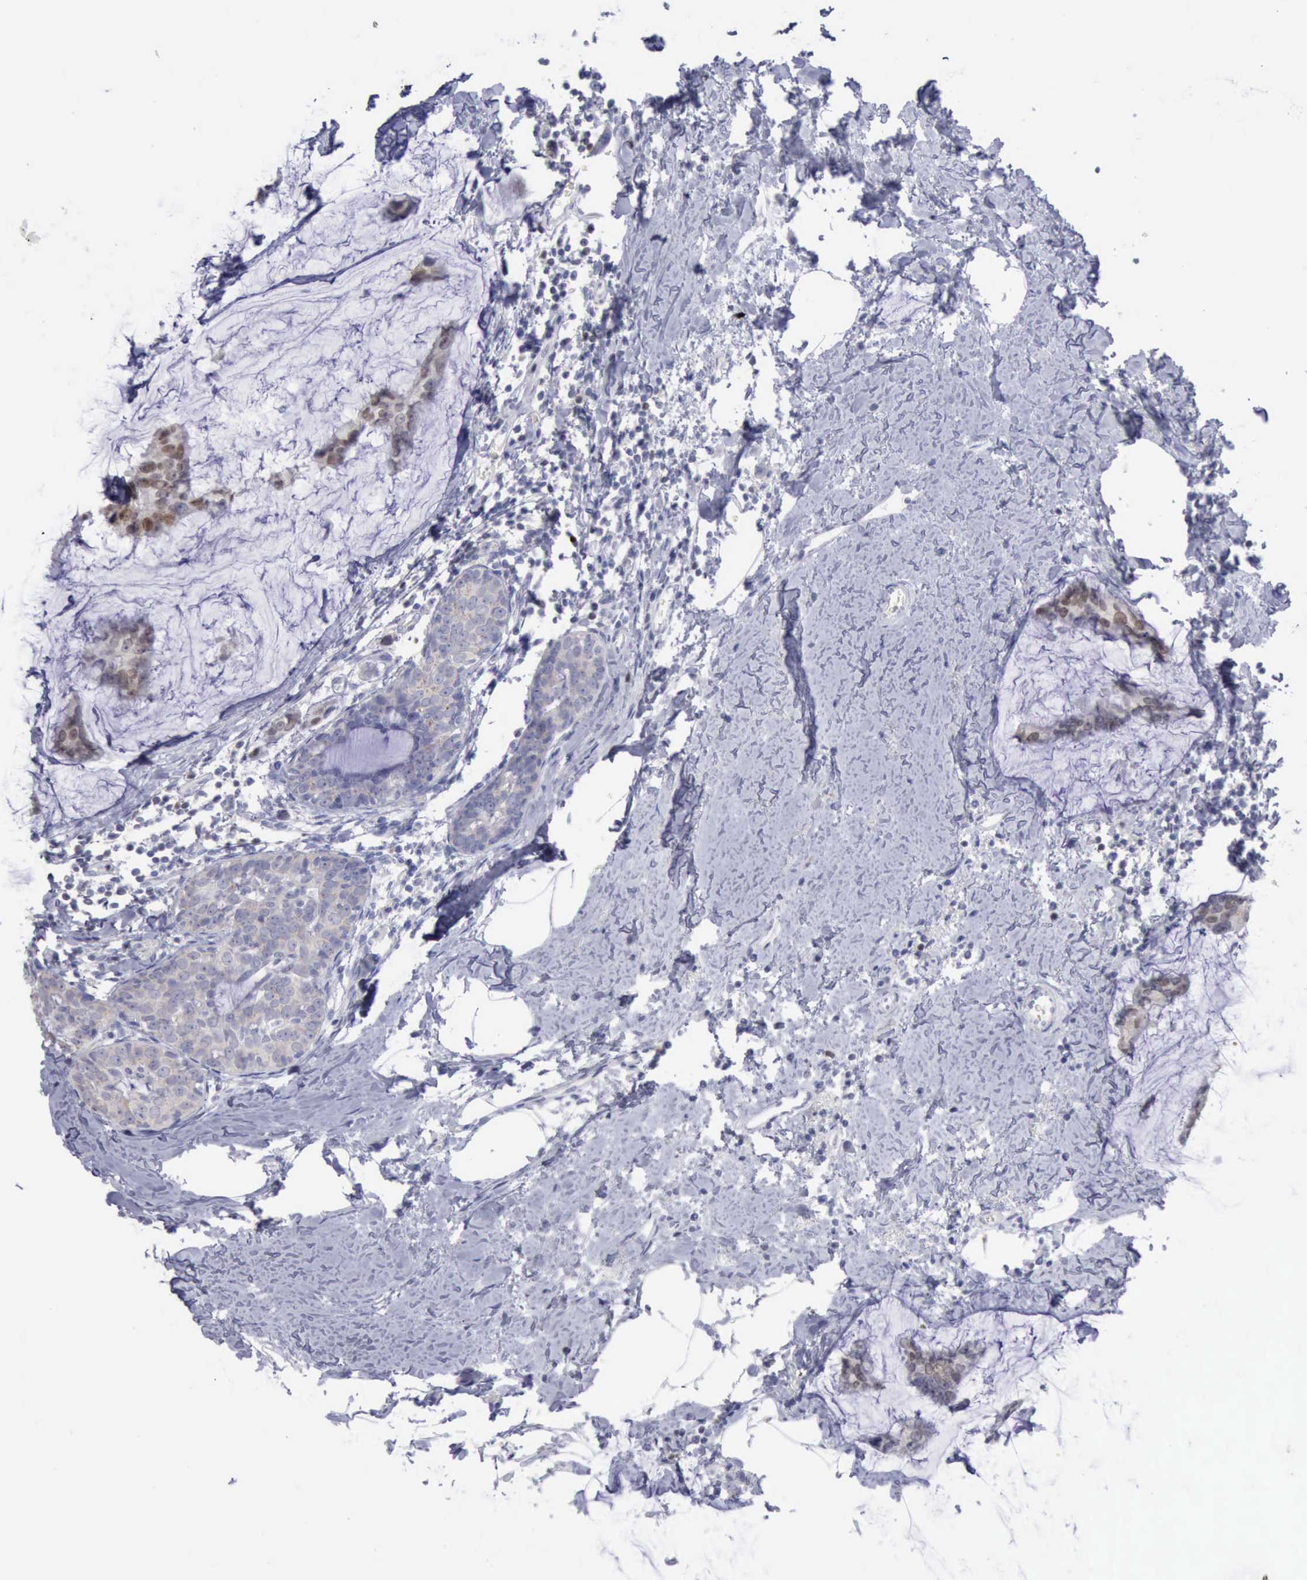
{"staining": {"intensity": "weak", "quantity": ">75%", "location": "cytoplasmic/membranous,nuclear"}, "tissue": "breast cancer", "cell_type": "Tumor cells", "image_type": "cancer", "snomed": [{"axis": "morphology", "description": "Normal tissue, NOS"}, {"axis": "morphology", "description": "Duct carcinoma"}, {"axis": "topography", "description": "Breast"}], "caption": "Immunohistochemistry (IHC) of intraductal carcinoma (breast) reveals low levels of weak cytoplasmic/membranous and nuclear staining in approximately >75% of tumor cells. (IHC, brightfield microscopy, high magnification).", "gene": "SATB2", "patient": {"sex": "female", "age": 50}}